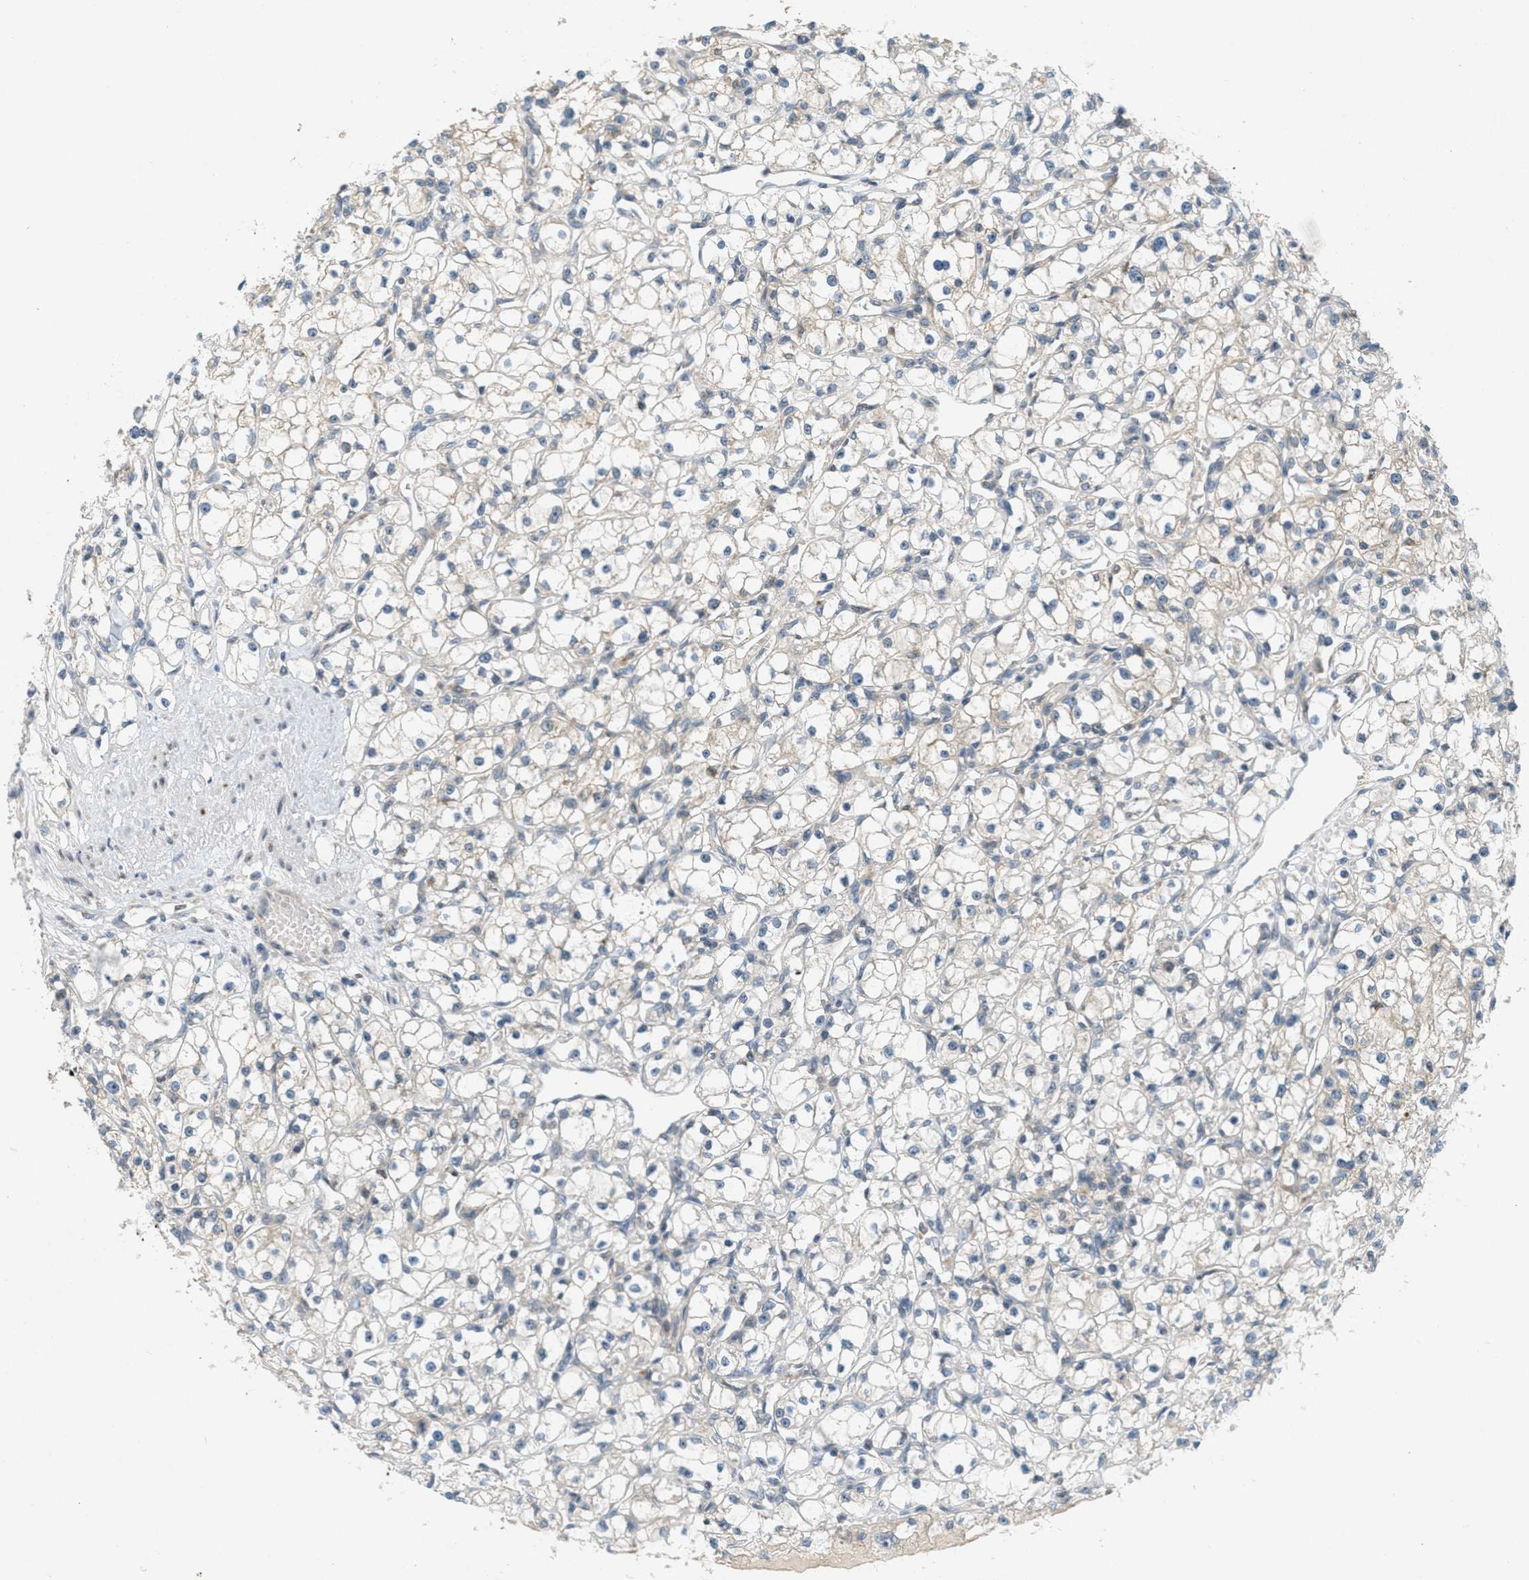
{"staining": {"intensity": "negative", "quantity": "none", "location": "none"}, "tissue": "renal cancer", "cell_type": "Tumor cells", "image_type": "cancer", "snomed": [{"axis": "morphology", "description": "Adenocarcinoma, NOS"}, {"axis": "topography", "description": "Kidney"}], "caption": "Immunohistochemistry of human adenocarcinoma (renal) demonstrates no expression in tumor cells. (DAB (3,3'-diaminobenzidine) immunohistochemistry, high magnification).", "gene": "SIGMAR1", "patient": {"sex": "male", "age": 56}}